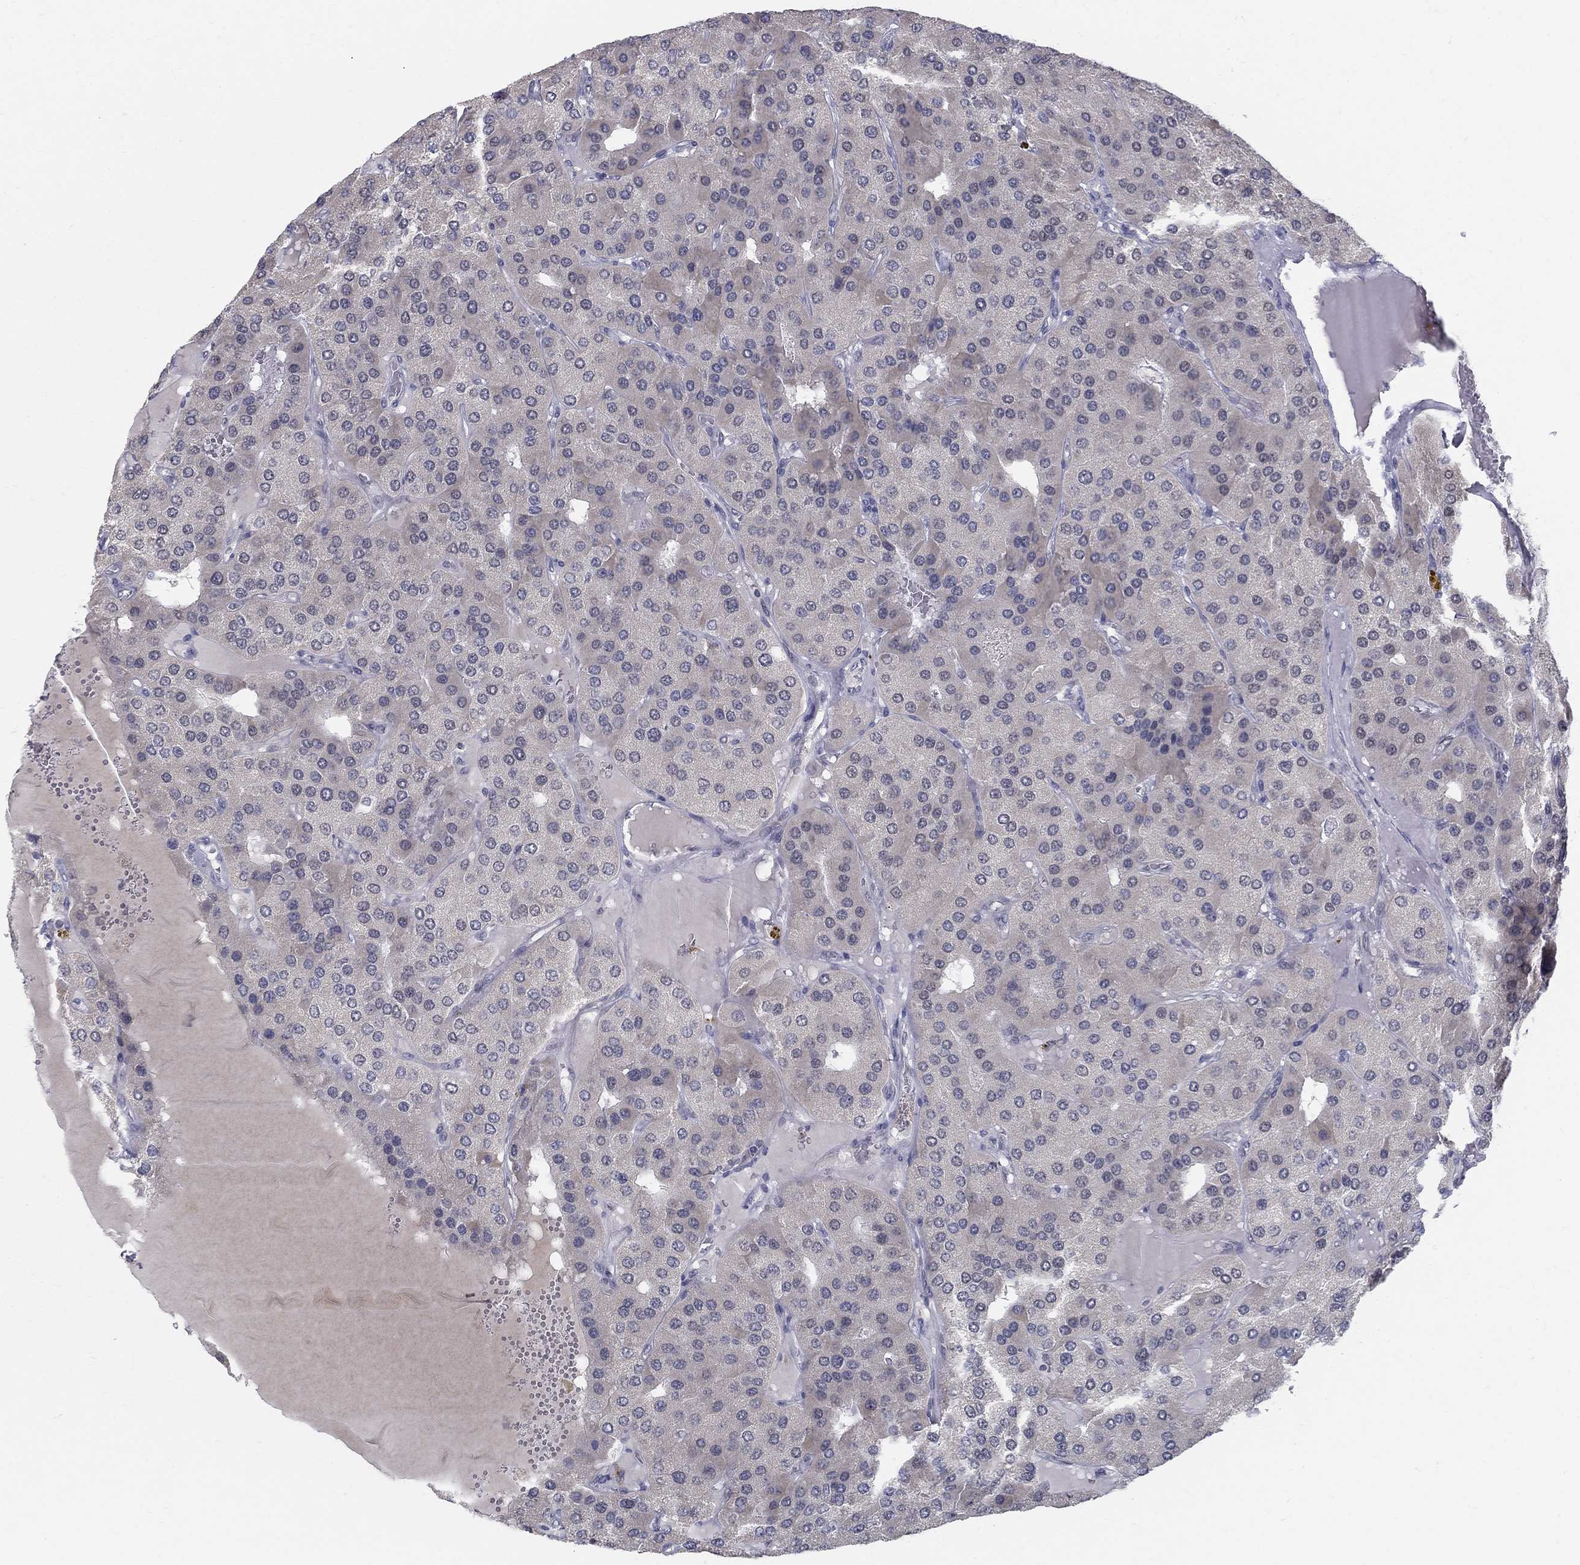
{"staining": {"intensity": "negative", "quantity": "none", "location": "none"}, "tissue": "parathyroid gland", "cell_type": "Glandular cells", "image_type": "normal", "snomed": [{"axis": "morphology", "description": "Normal tissue, NOS"}, {"axis": "morphology", "description": "Adenoma, NOS"}, {"axis": "topography", "description": "Parathyroid gland"}], "caption": "IHC of benign human parathyroid gland reveals no expression in glandular cells. (Stains: DAB immunohistochemistry (IHC) with hematoxylin counter stain, Microscopy: brightfield microscopy at high magnification).", "gene": "GCFC2", "patient": {"sex": "female", "age": 86}}